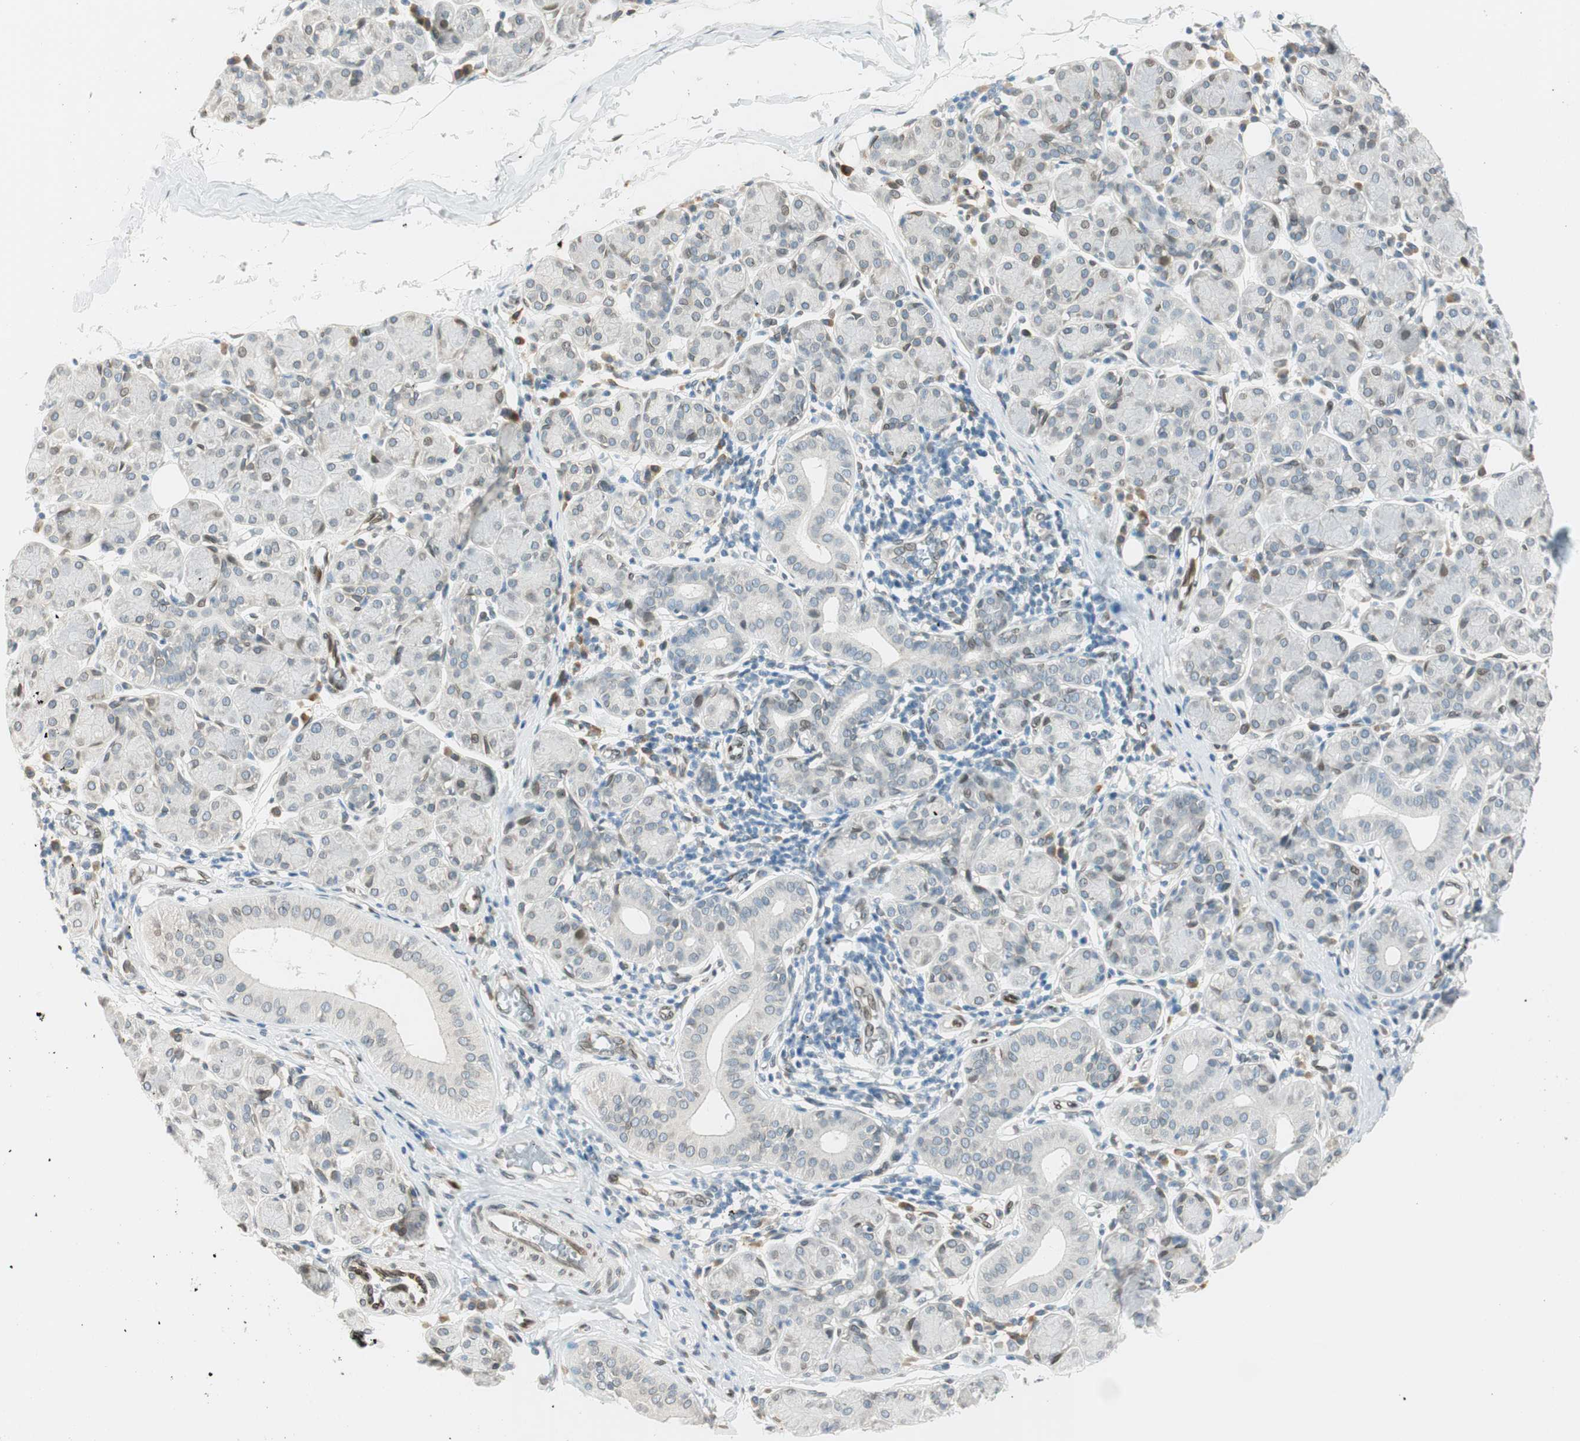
{"staining": {"intensity": "moderate", "quantity": "<25%", "location": "nuclear"}, "tissue": "salivary gland", "cell_type": "Glandular cells", "image_type": "normal", "snomed": [{"axis": "morphology", "description": "Normal tissue, NOS"}, {"axis": "morphology", "description": "Inflammation, NOS"}, {"axis": "topography", "description": "Lymph node"}, {"axis": "topography", "description": "Salivary gland"}], "caption": "Protein expression analysis of unremarkable human salivary gland reveals moderate nuclear positivity in about <25% of glandular cells.", "gene": "TMEM260", "patient": {"sex": "male", "age": 3}}